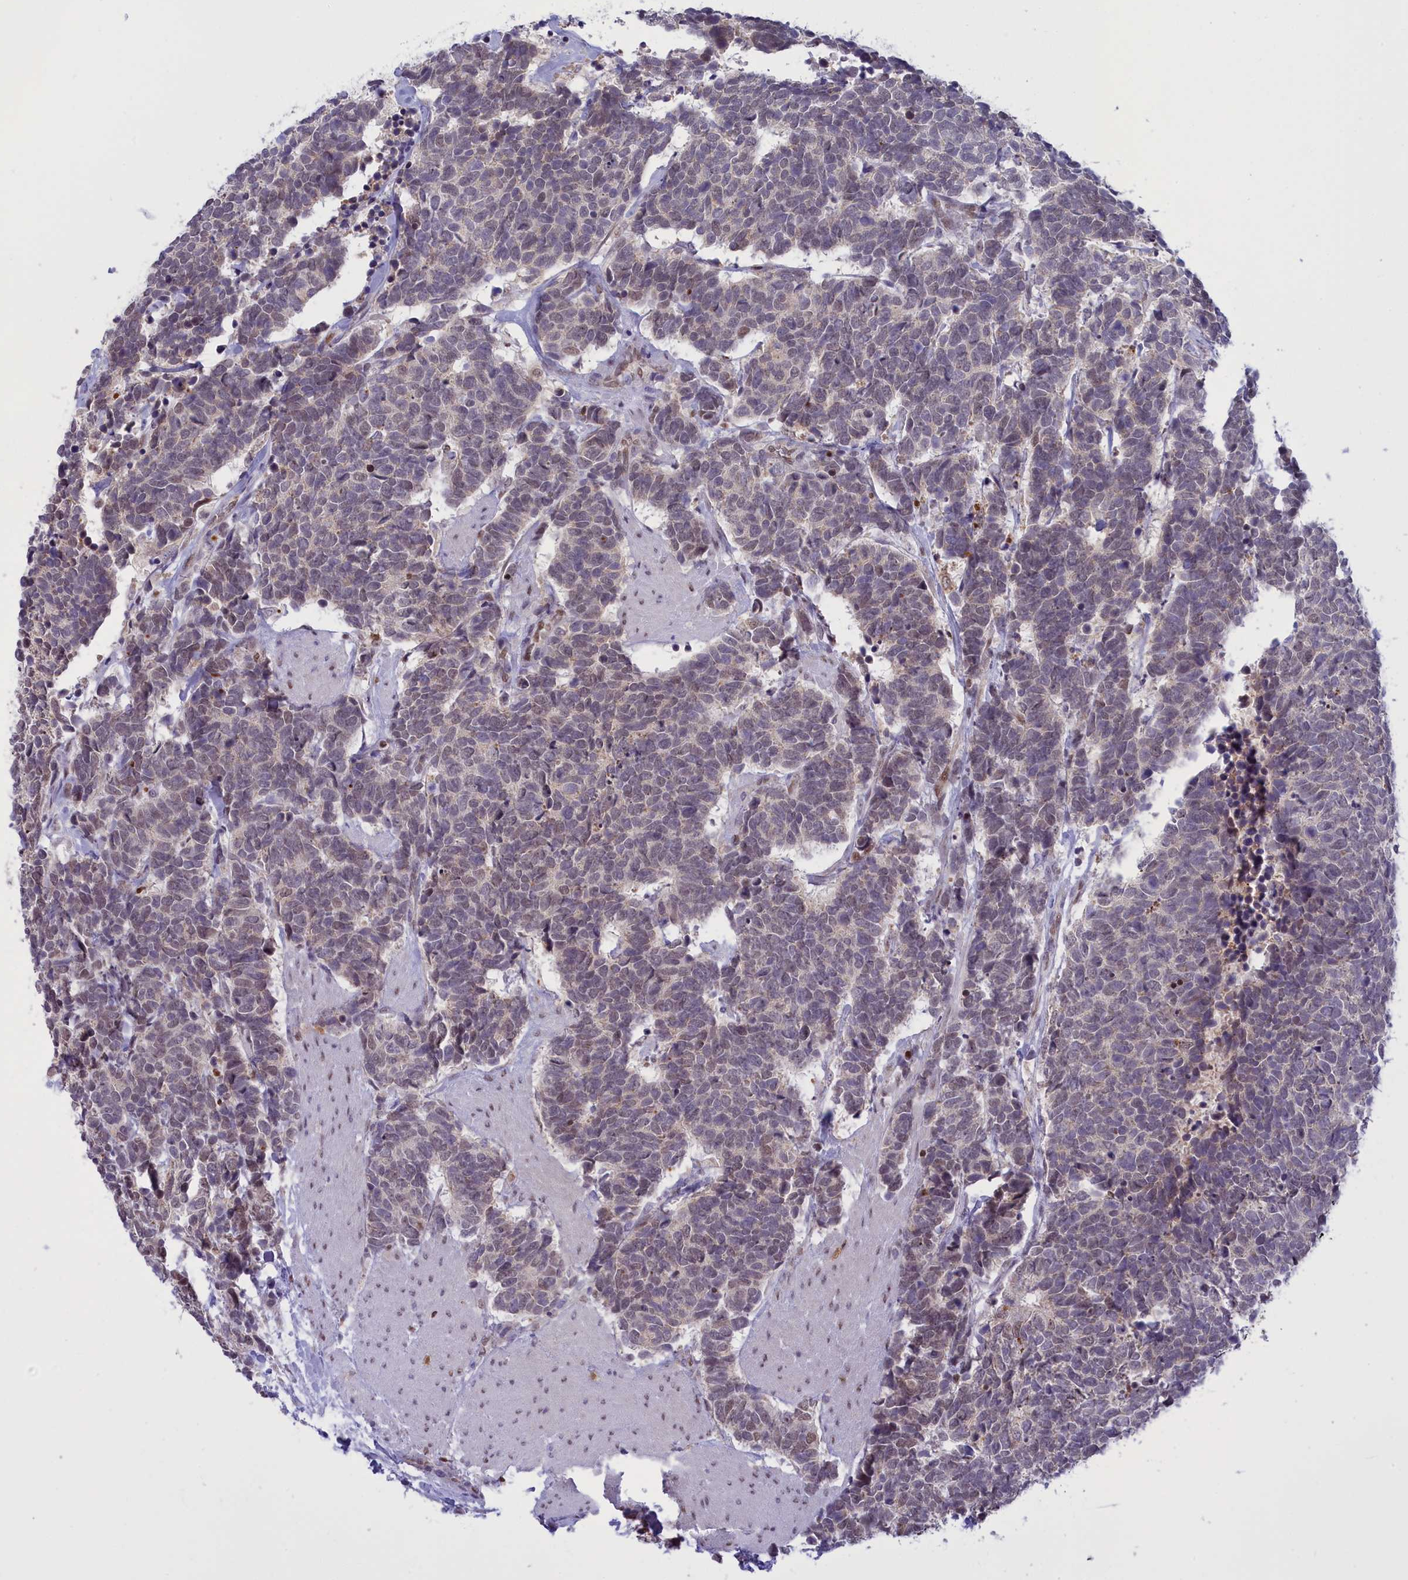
{"staining": {"intensity": "weak", "quantity": "<25%", "location": "nuclear"}, "tissue": "carcinoid", "cell_type": "Tumor cells", "image_type": "cancer", "snomed": [{"axis": "morphology", "description": "Carcinoma, NOS"}, {"axis": "morphology", "description": "Carcinoid, malignant, NOS"}, {"axis": "topography", "description": "Urinary bladder"}], "caption": "Image shows no significant protein positivity in tumor cells of carcinoid (malignant).", "gene": "IZUMO2", "patient": {"sex": "male", "age": 57}}